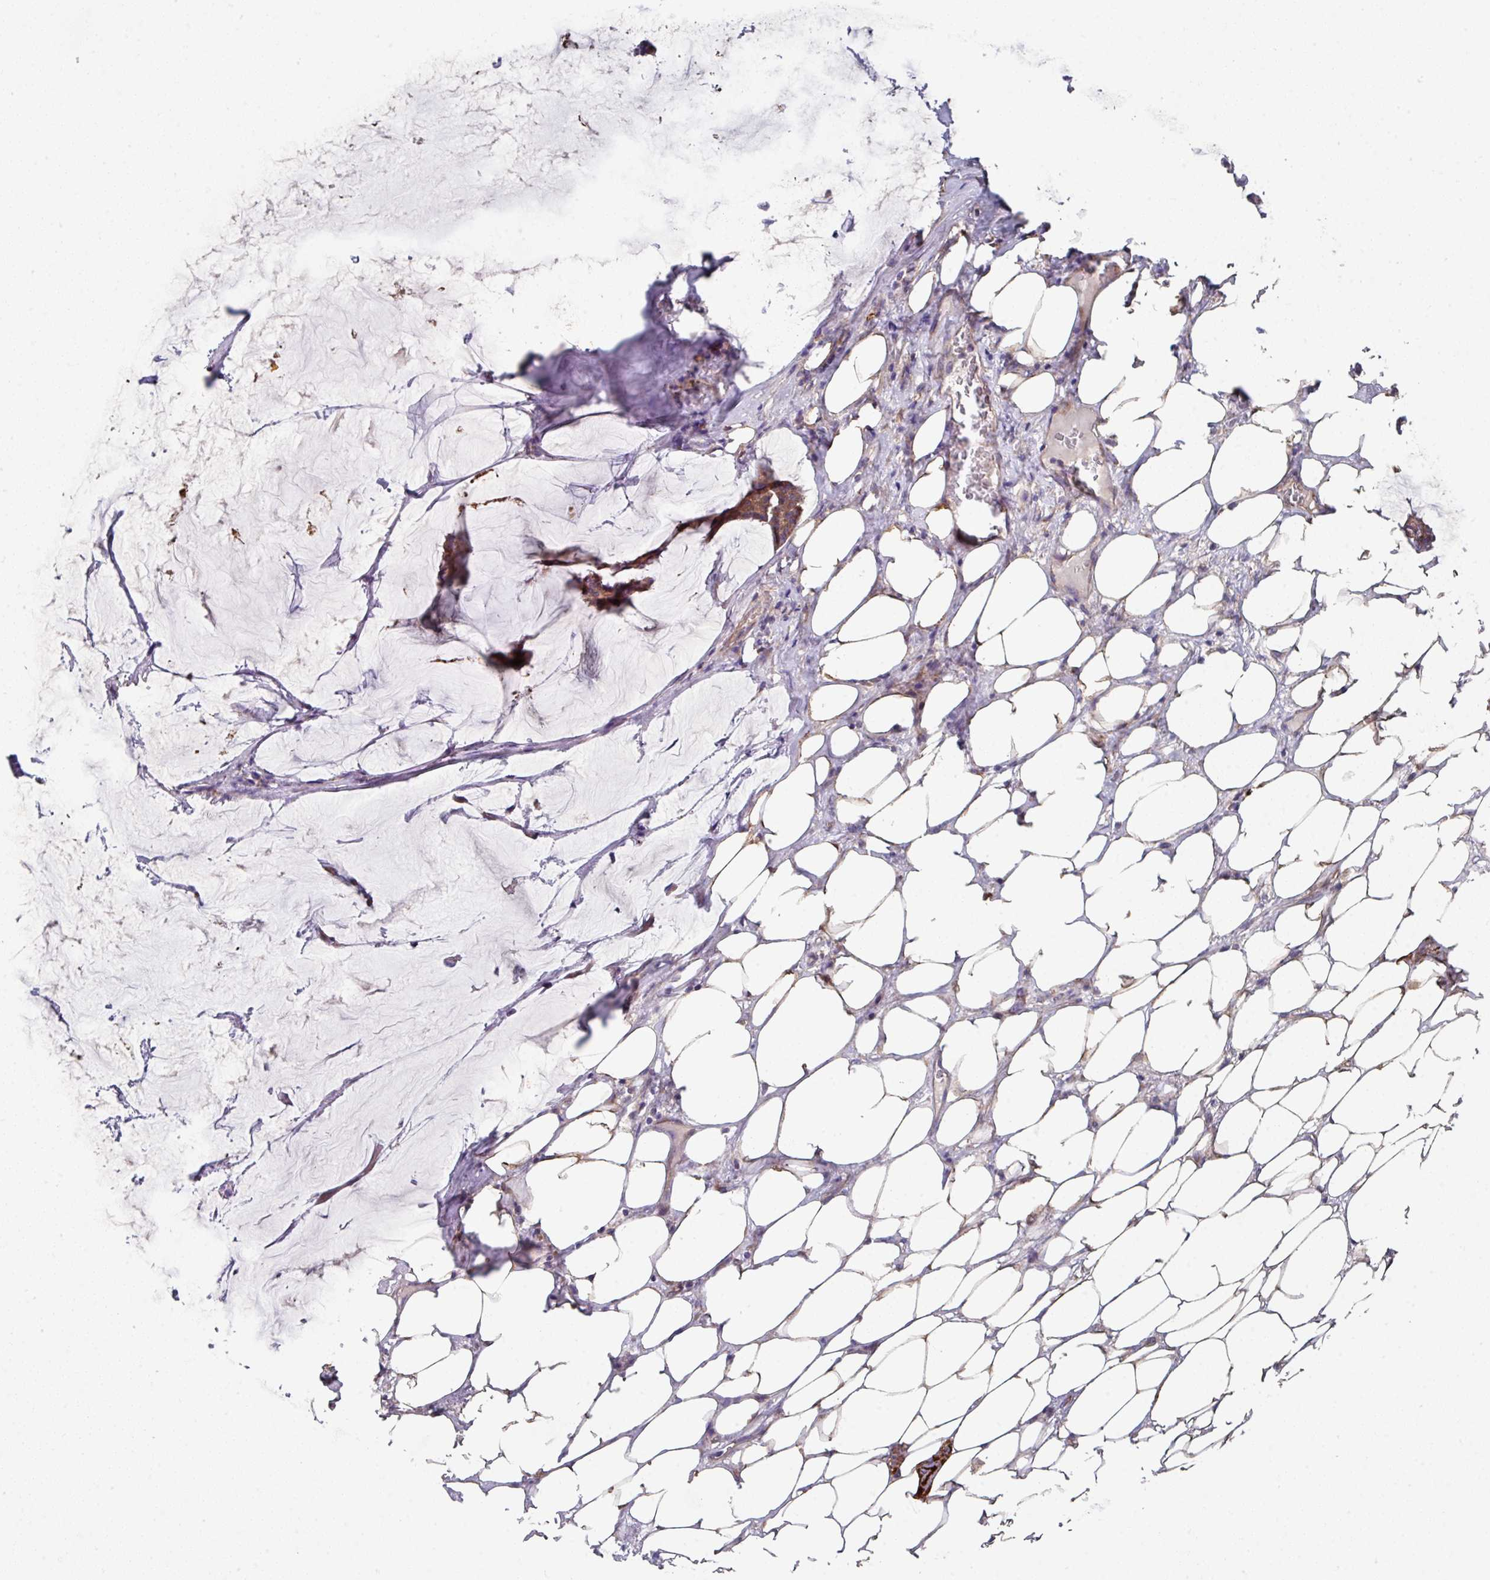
{"staining": {"intensity": "moderate", "quantity": ">75%", "location": "cytoplasmic/membranous"}, "tissue": "breast cancer", "cell_type": "Tumor cells", "image_type": "cancer", "snomed": [{"axis": "morphology", "description": "Duct carcinoma"}, {"axis": "topography", "description": "Breast"}], "caption": "An image of human breast intraductal carcinoma stained for a protein displays moderate cytoplasmic/membranous brown staining in tumor cells.", "gene": "DCAF12L2", "patient": {"sex": "female", "age": 93}}